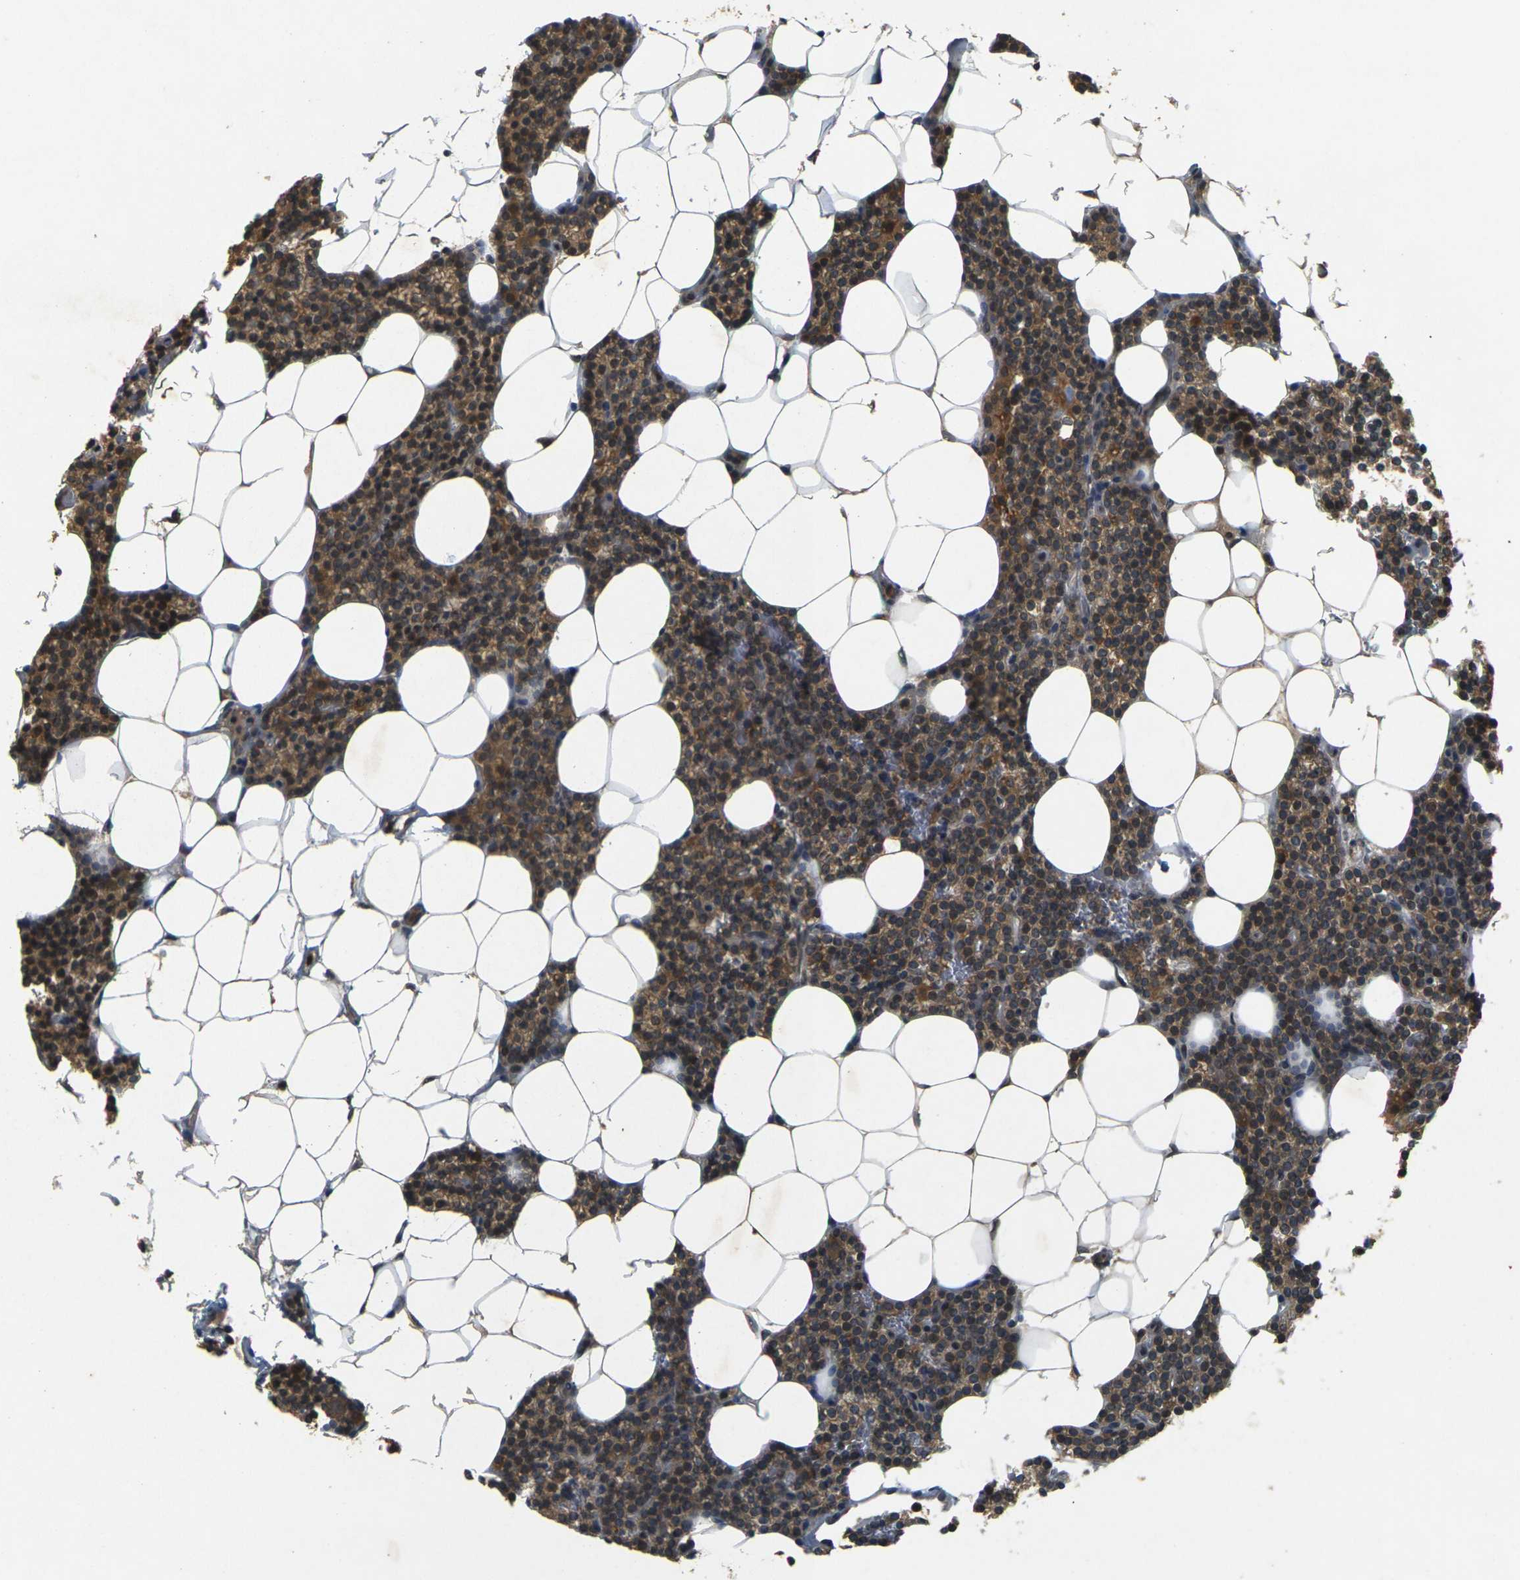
{"staining": {"intensity": "moderate", "quantity": ">75%", "location": "cytoplasmic/membranous"}, "tissue": "parathyroid gland", "cell_type": "Glandular cells", "image_type": "normal", "snomed": [{"axis": "morphology", "description": "Normal tissue, NOS"}, {"axis": "morphology", "description": "Adenoma, NOS"}, {"axis": "topography", "description": "Parathyroid gland"}], "caption": "The histopathology image shows staining of normal parathyroid gland, revealing moderate cytoplasmic/membranous protein positivity (brown color) within glandular cells.", "gene": "ERN1", "patient": {"sex": "female", "age": 51}}